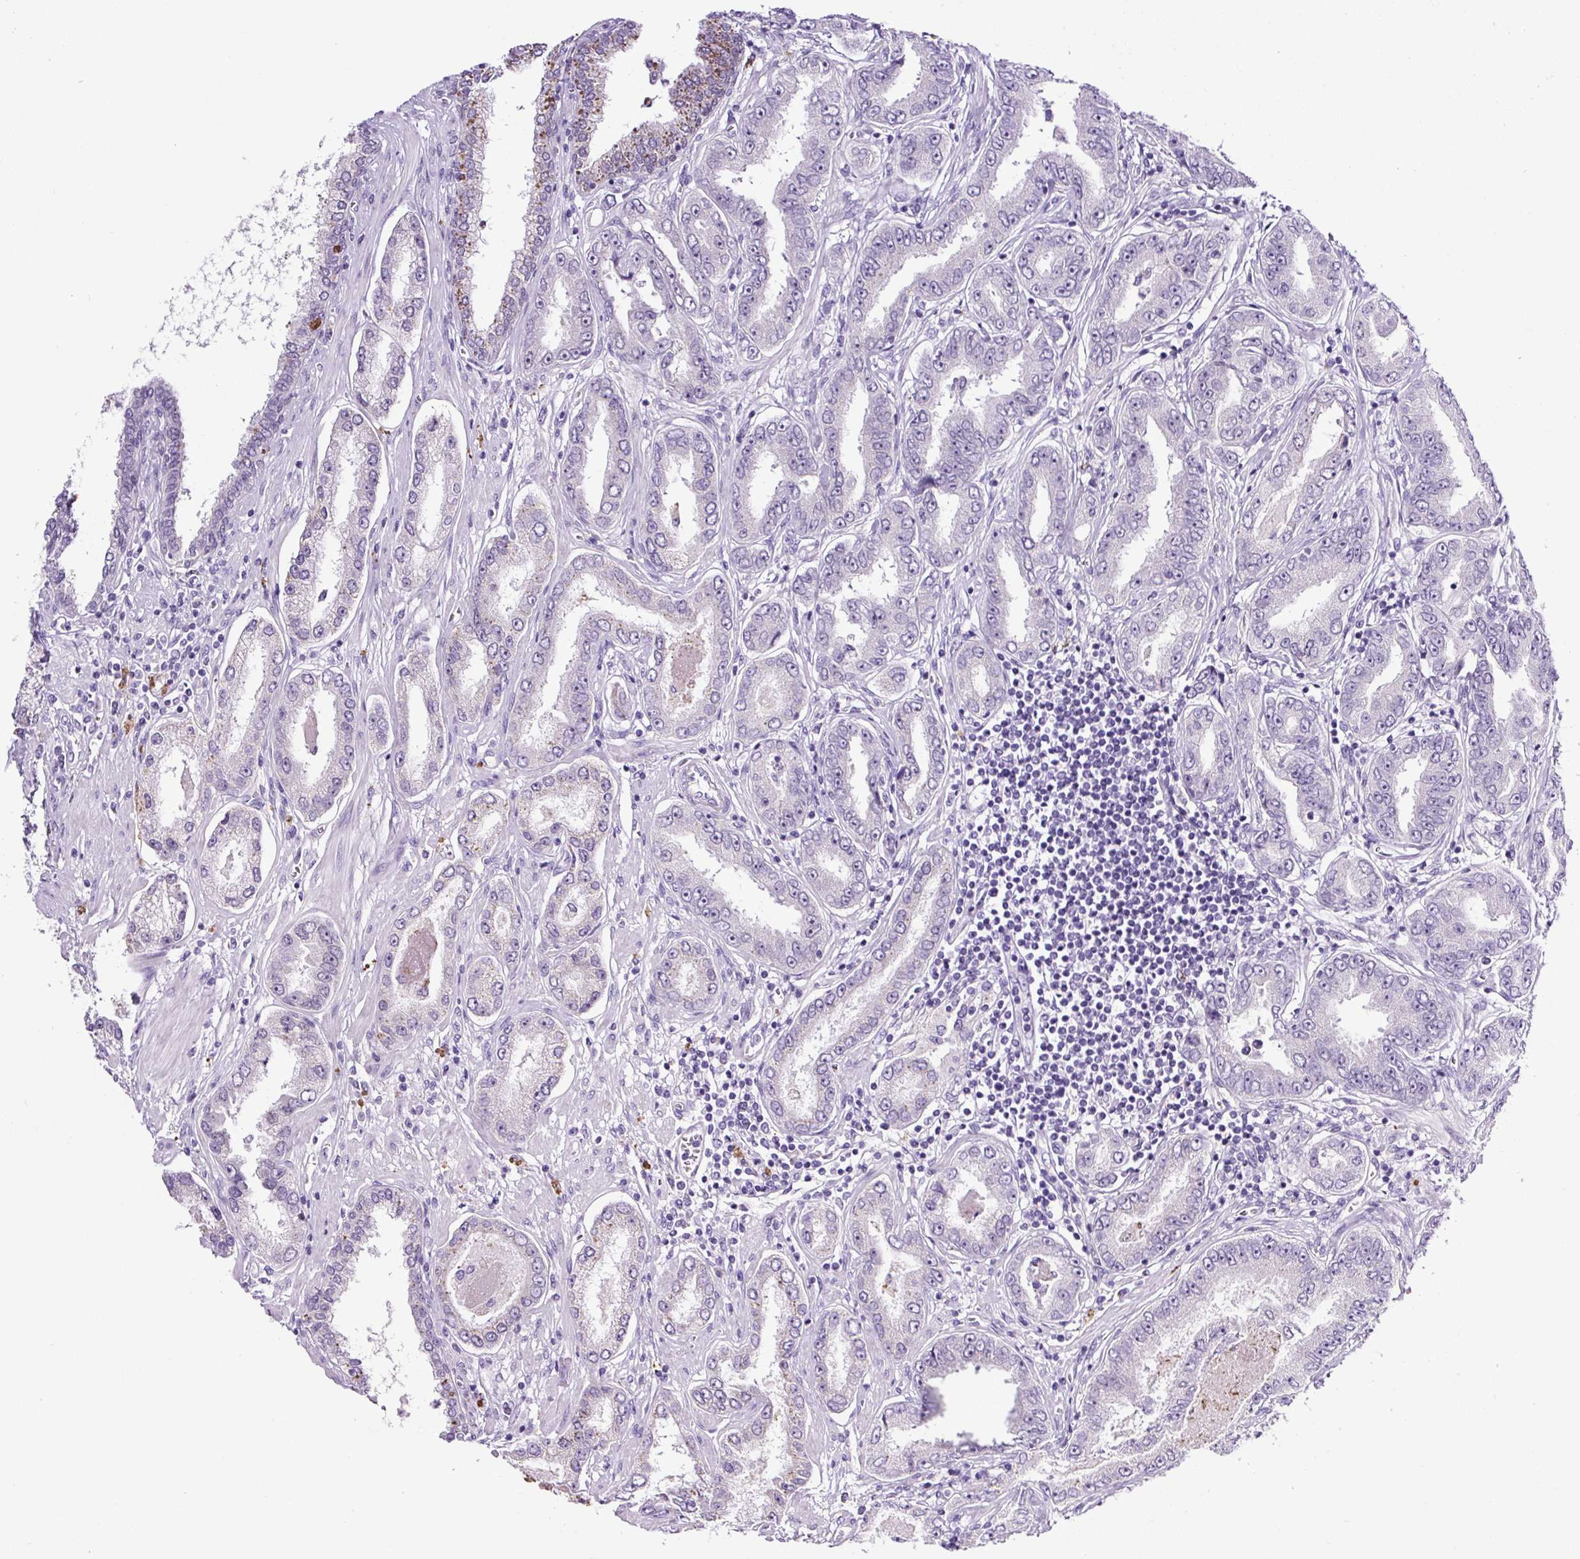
{"staining": {"intensity": "weak", "quantity": "<25%", "location": "nuclear"}, "tissue": "prostate cancer", "cell_type": "Tumor cells", "image_type": "cancer", "snomed": [{"axis": "morphology", "description": "Adenocarcinoma, High grade"}, {"axis": "topography", "description": "Prostate"}], "caption": "IHC of prostate adenocarcinoma (high-grade) exhibits no staining in tumor cells.", "gene": "SP8", "patient": {"sex": "male", "age": 72}}